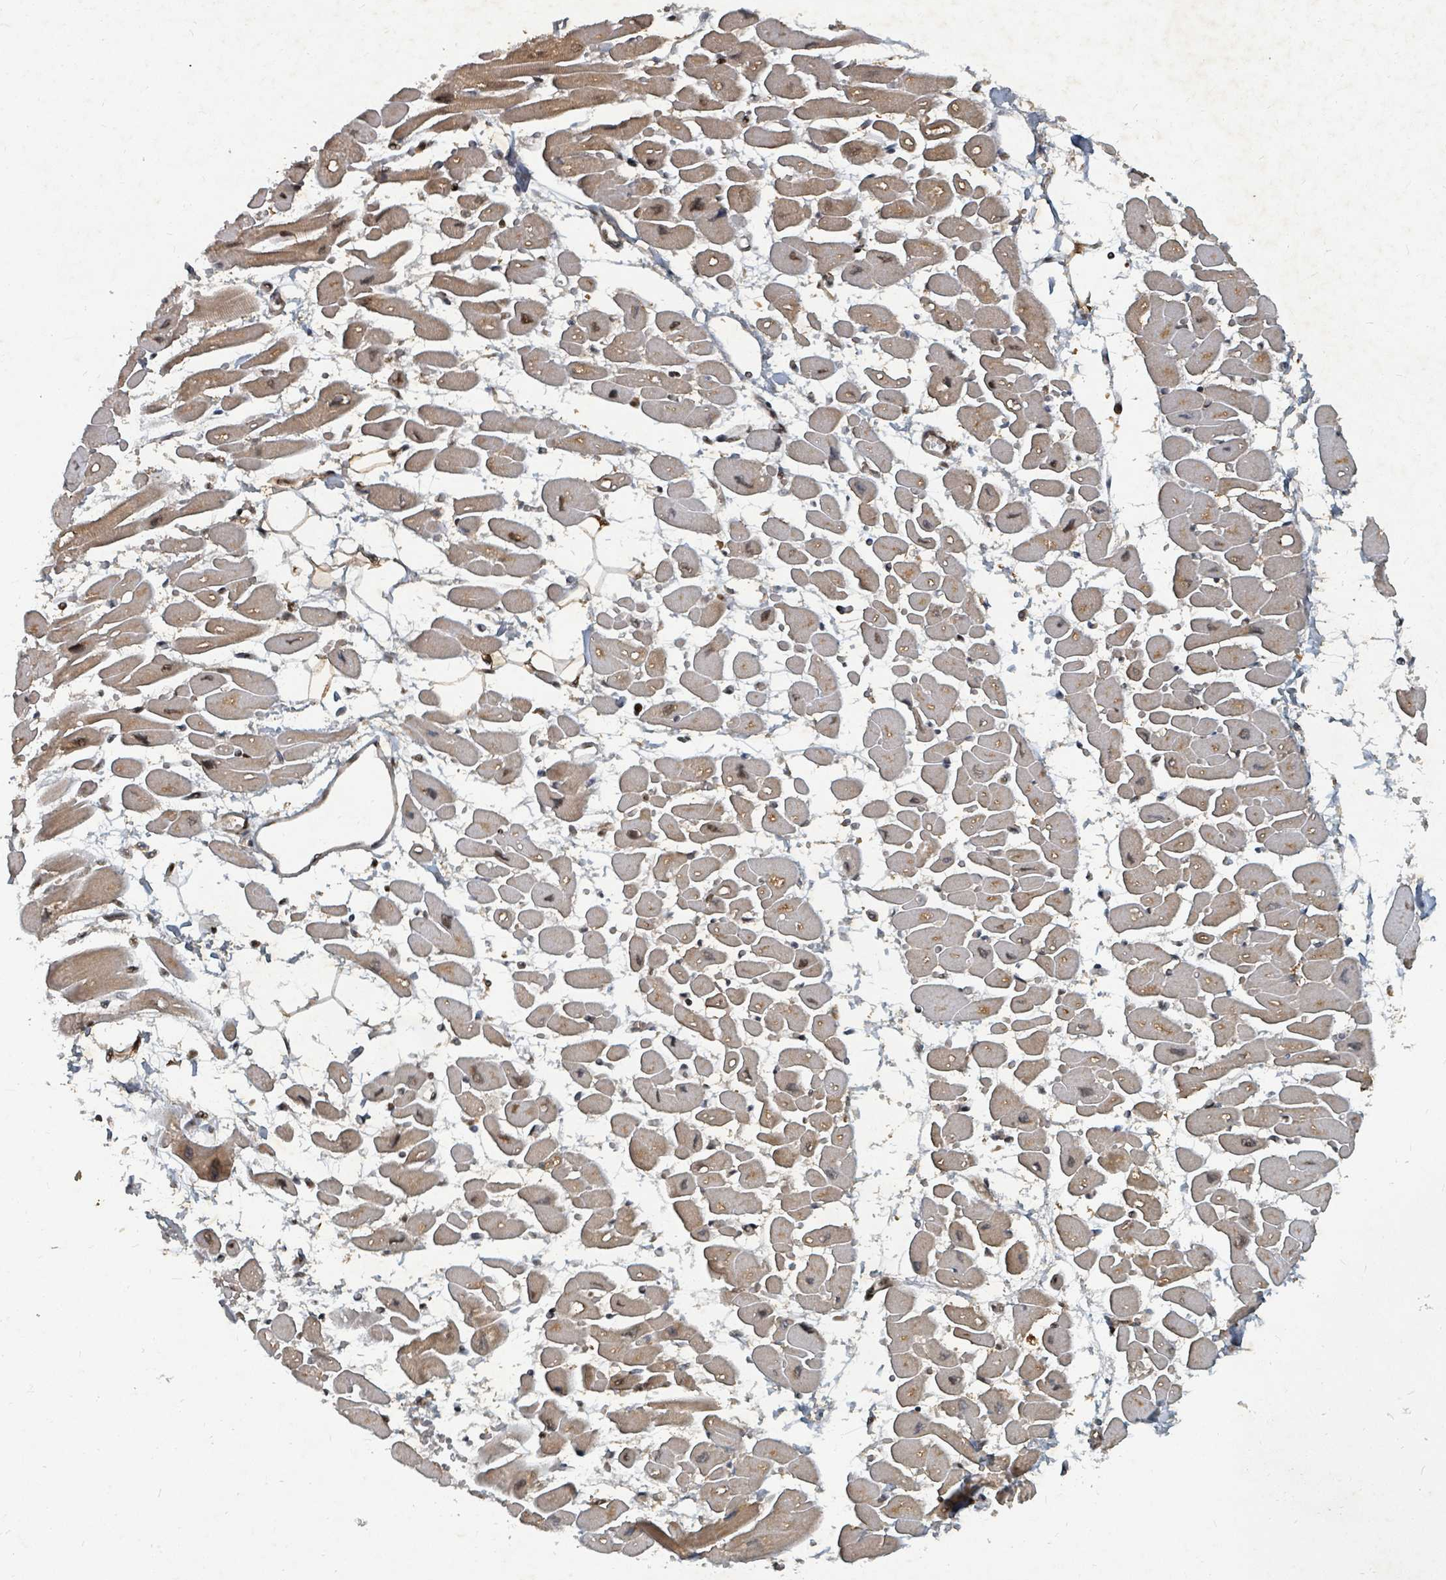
{"staining": {"intensity": "moderate", "quantity": ">75%", "location": "cytoplasmic/membranous,nuclear"}, "tissue": "heart muscle", "cell_type": "Cardiomyocytes", "image_type": "normal", "snomed": [{"axis": "morphology", "description": "Normal tissue, NOS"}, {"axis": "topography", "description": "Heart"}], "caption": "Cardiomyocytes exhibit medium levels of moderate cytoplasmic/membranous,nuclear positivity in about >75% of cells in unremarkable heart muscle.", "gene": "KDM4E", "patient": {"sex": "female", "age": 54}}